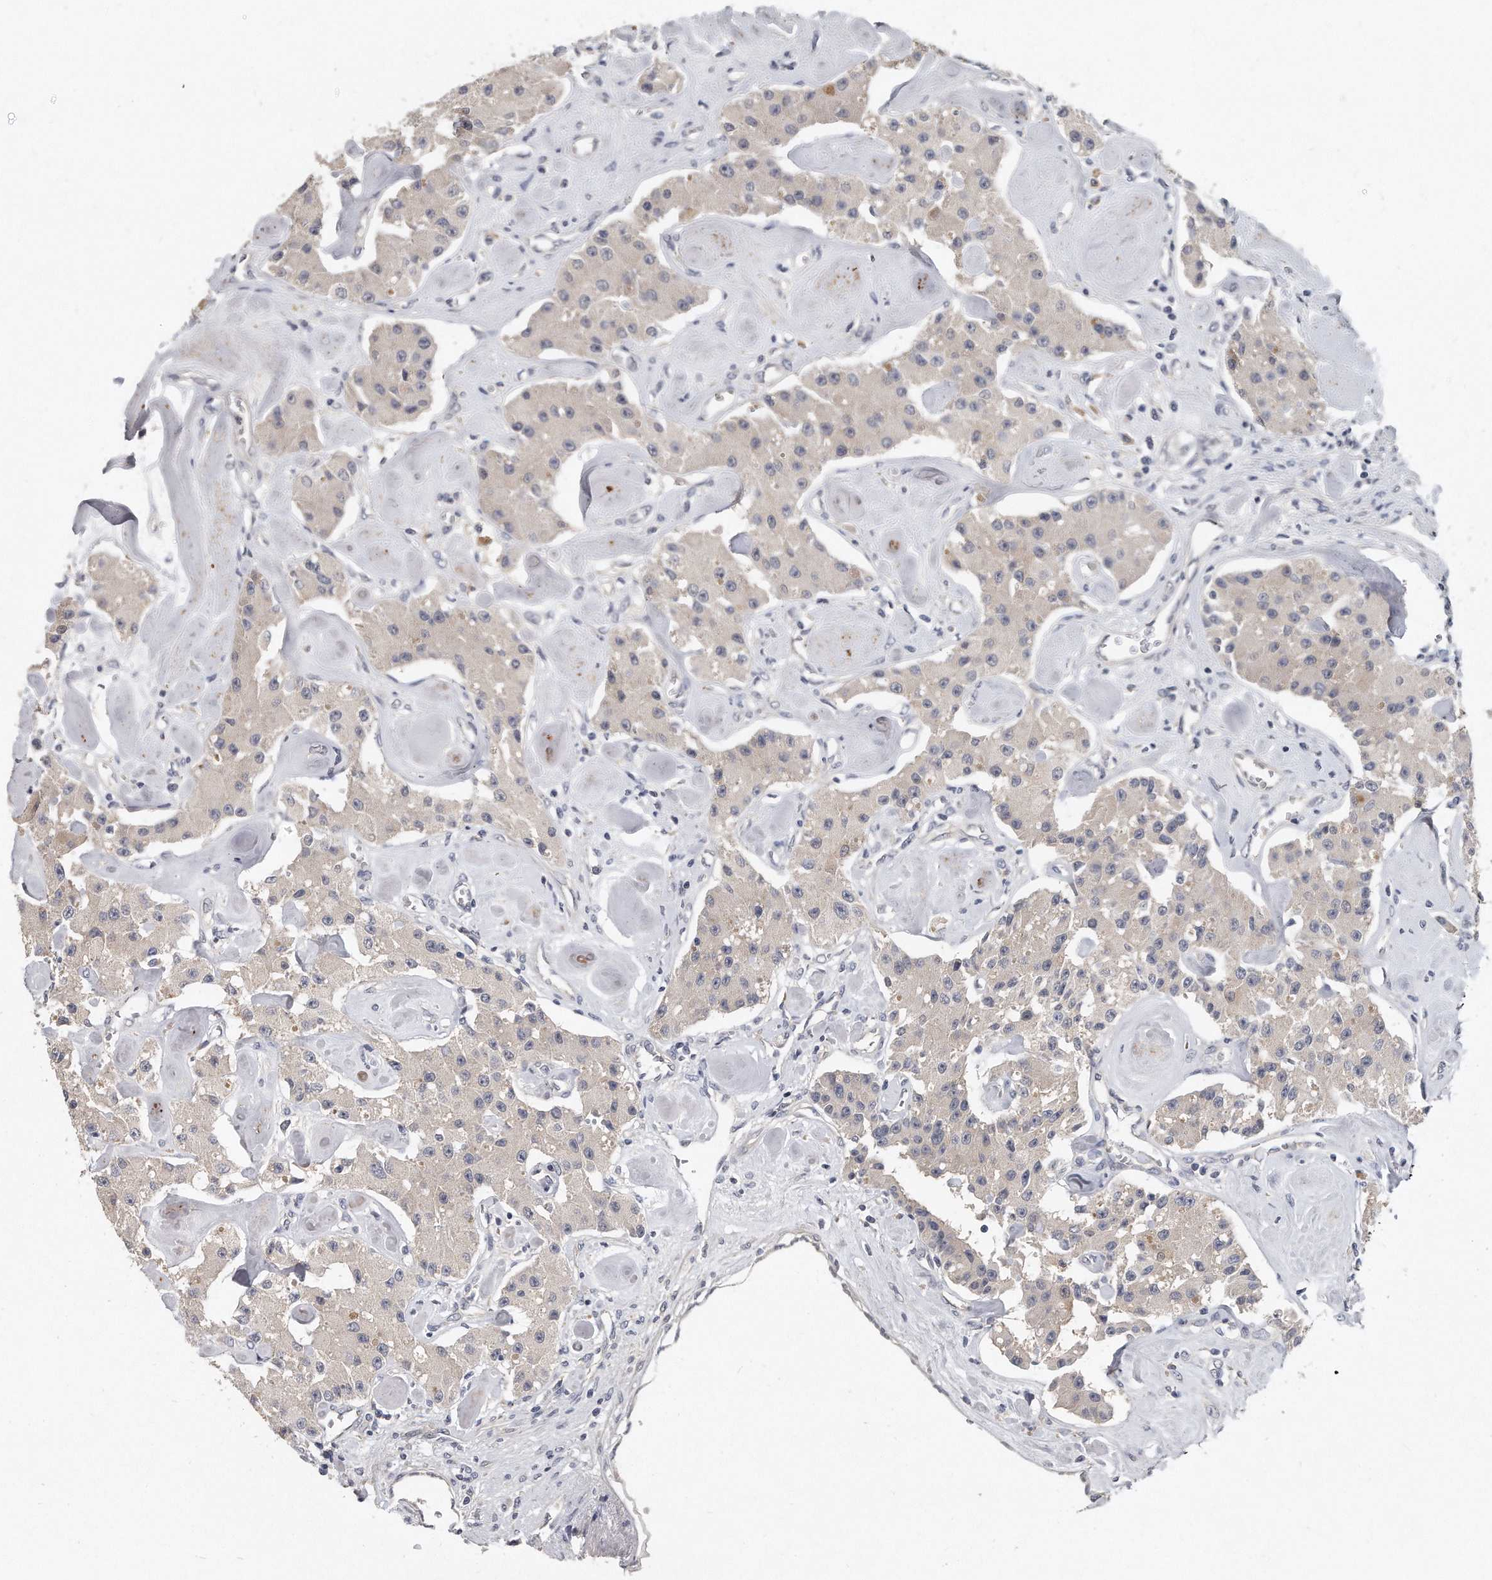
{"staining": {"intensity": "weak", "quantity": "25%-75%", "location": "cytoplasmic/membranous"}, "tissue": "carcinoid", "cell_type": "Tumor cells", "image_type": "cancer", "snomed": [{"axis": "morphology", "description": "Carcinoid, malignant, NOS"}, {"axis": "topography", "description": "Pancreas"}], "caption": "High-magnification brightfield microscopy of carcinoid (malignant) stained with DAB (brown) and counterstained with hematoxylin (blue). tumor cells exhibit weak cytoplasmic/membranous positivity is identified in about25%-75% of cells.", "gene": "KLHL7", "patient": {"sex": "male", "age": 41}}